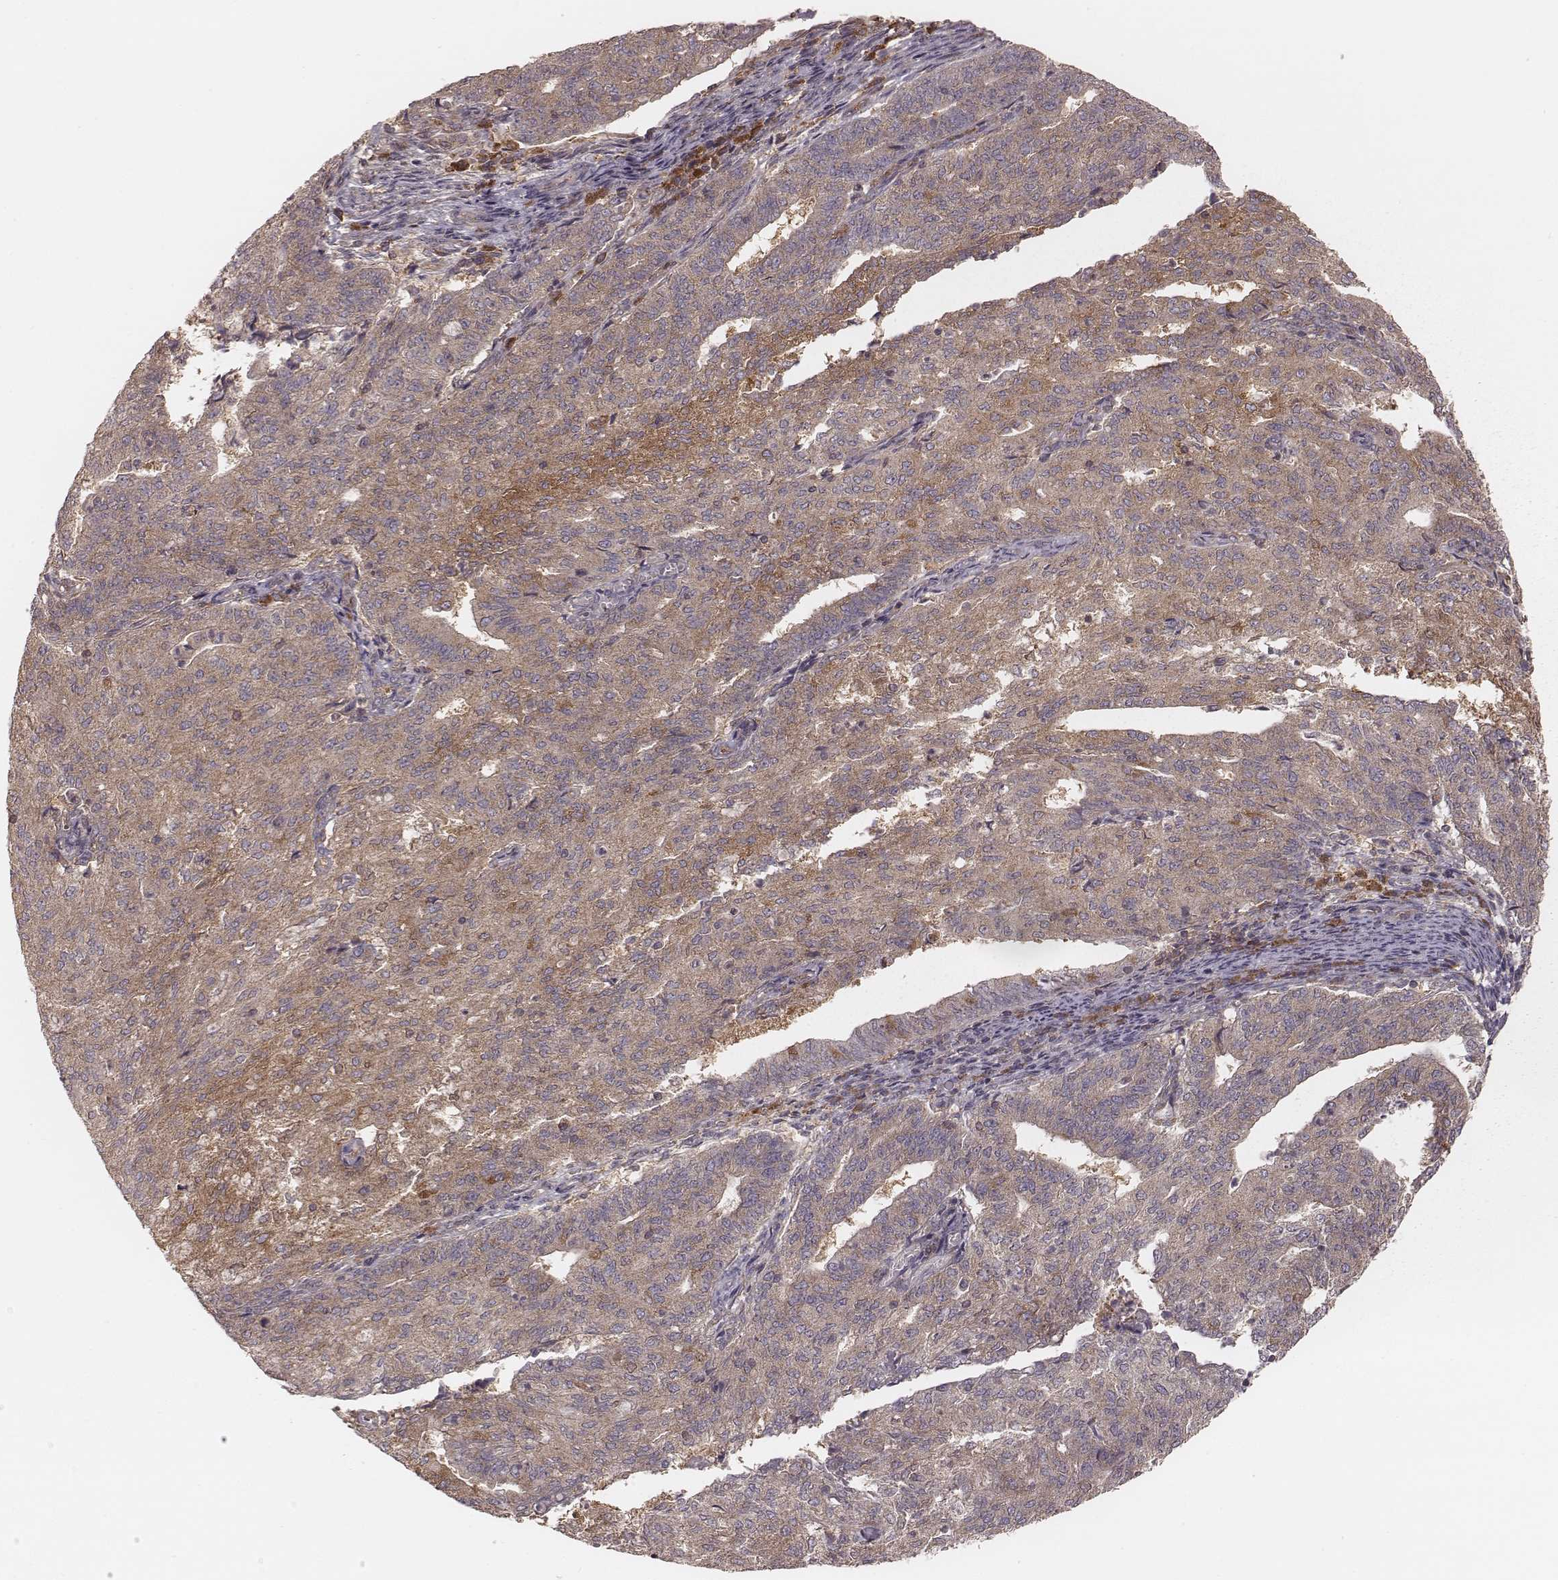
{"staining": {"intensity": "weak", "quantity": ">75%", "location": "cytoplasmic/membranous"}, "tissue": "endometrial cancer", "cell_type": "Tumor cells", "image_type": "cancer", "snomed": [{"axis": "morphology", "description": "Adenocarcinoma, NOS"}, {"axis": "topography", "description": "Endometrium"}], "caption": "Approximately >75% of tumor cells in endometrial cancer reveal weak cytoplasmic/membranous protein staining as visualized by brown immunohistochemical staining.", "gene": "CARS1", "patient": {"sex": "female", "age": 82}}